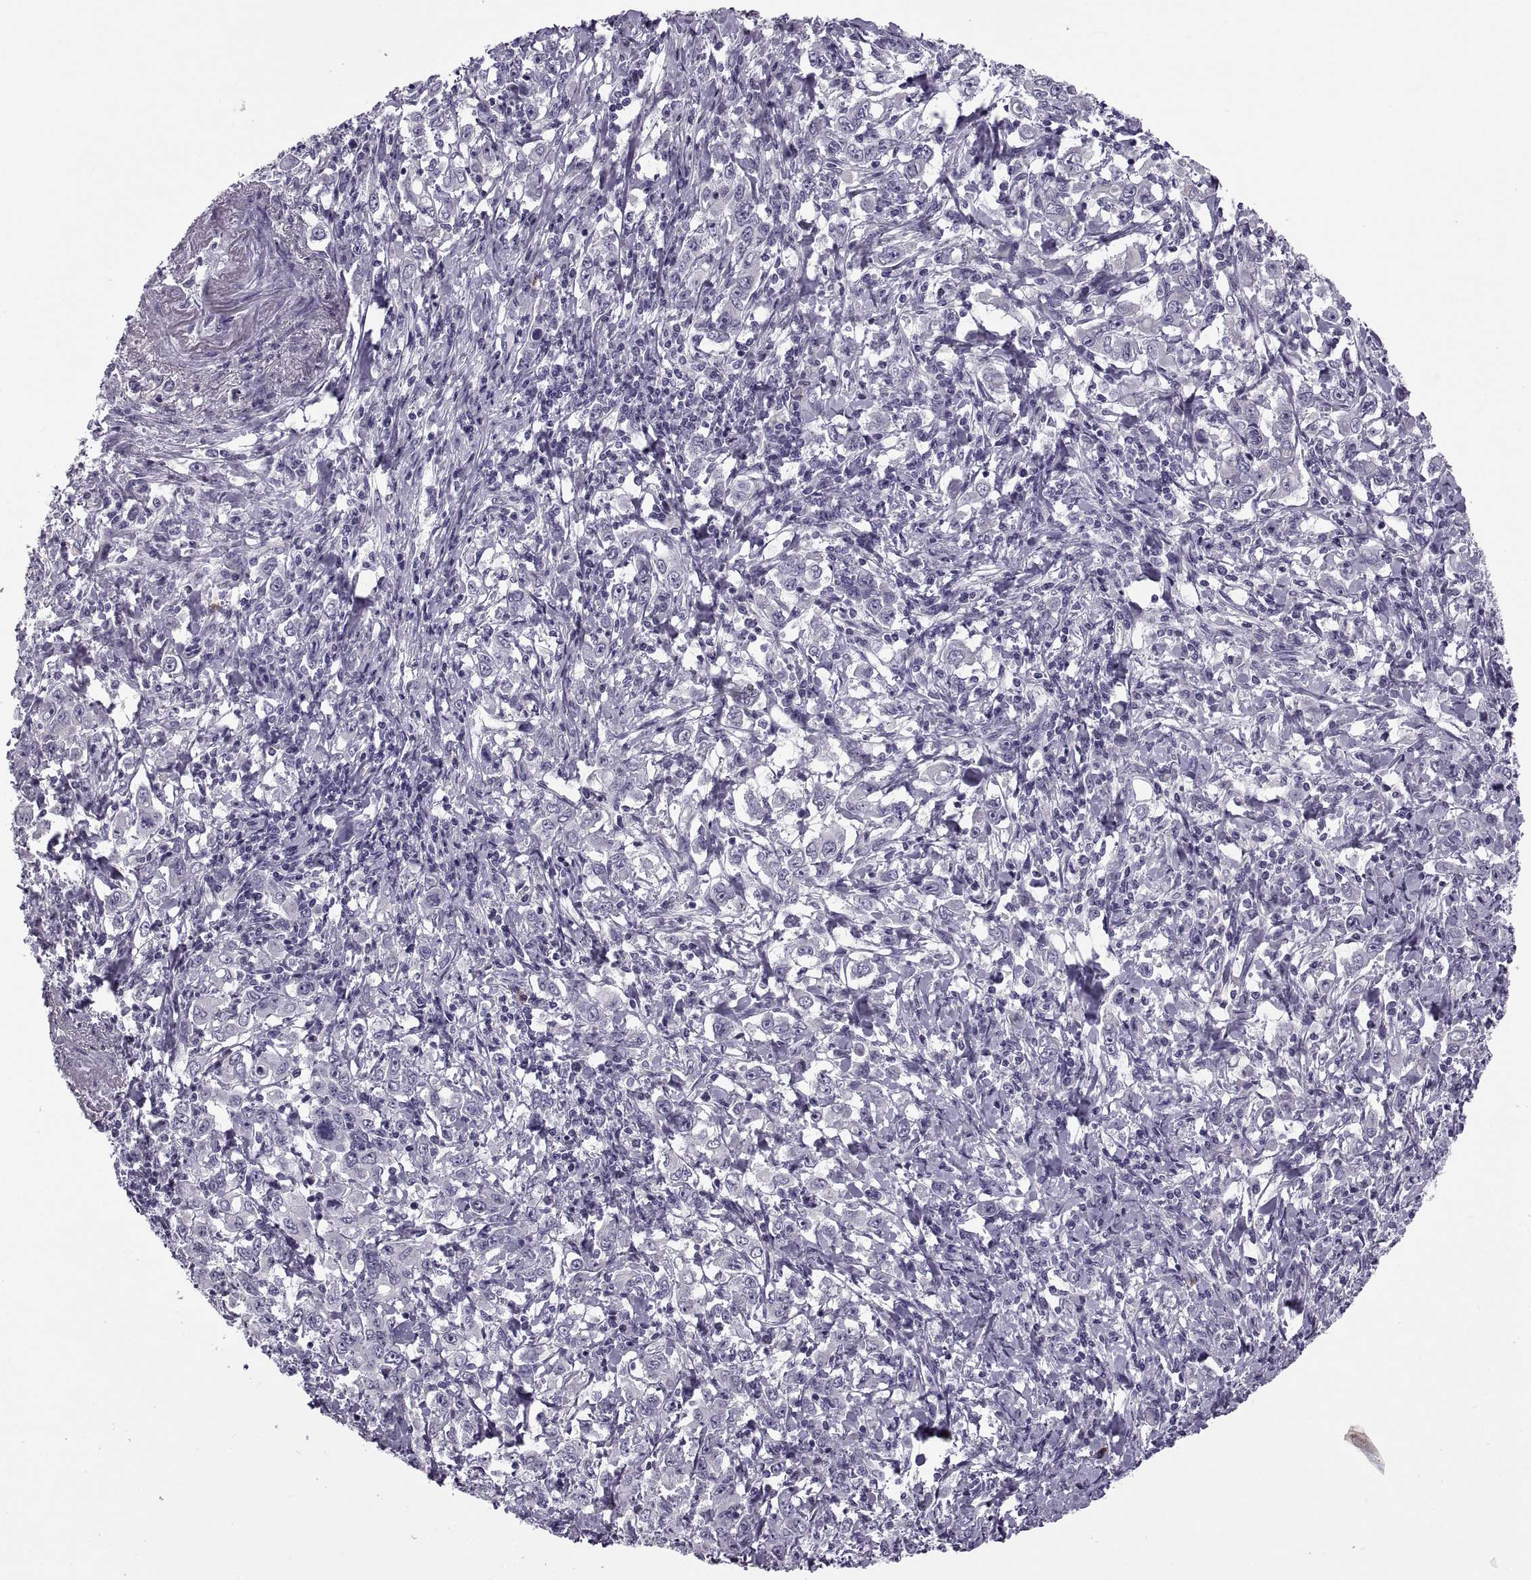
{"staining": {"intensity": "negative", "quantity": "none", "location": "none"}, "tissue": "stomach cancer", "cell_type": "Tumor cells", "image_type": "cancer", "snomed": [{"axis": "morphology", "description": "Adenocarcinoma, NOS"}, {"axis": "topography", "description": "Stomach, lower"}], "caption": "Photomicrograph shows no protein expression in tumor cells of stomach cancer tissue.", "gene": "MAGEB1", "patient": {"sex": "female", "age": 72}}